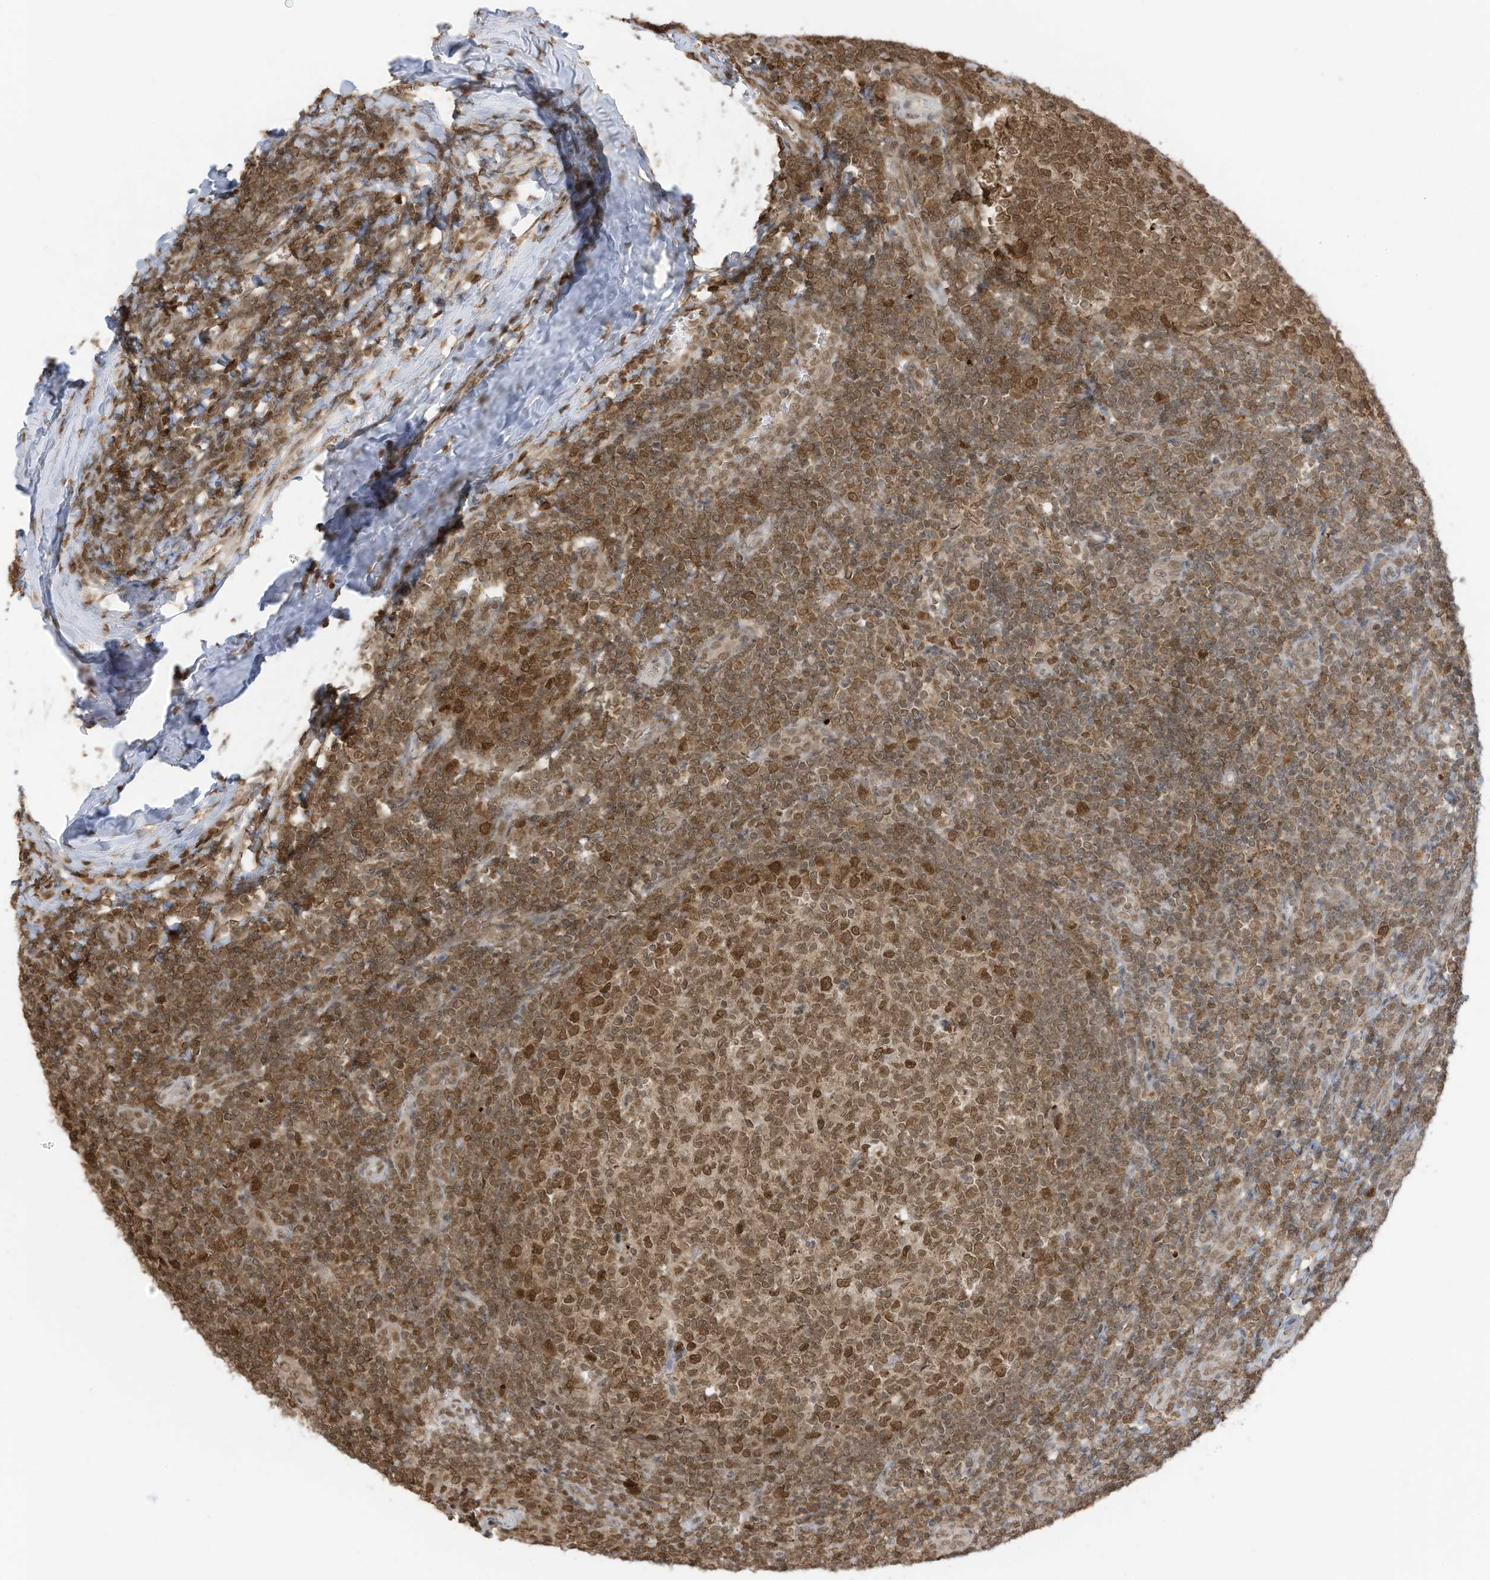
{"staining": {"intensity": "moderate", "quantity": ">75%", "location": "nuclear"}, "tissue": "tonsil", "cell_type": "Germinal center cells", "image_type": "normal", "snomed": [{"axis": "morphology", "description": "Normal tissue, NOS"}, {"axis": "topography", "description": "Tonsil"}], "caption": "Immunohistochemistry staining of benign tonsil, which displays medium levels of moderate nuclear expression in approximately >75% of germinal center cells indicating moderate nuclear protein positivity. The staining was performed using DAB (3,3'-diaminobenzidine) (brown) for protein detection and nuclei were counterstained in hematoxylin (blue).", "gene": "KPNB1", "patient": {"sex": "female", "age": 19}}